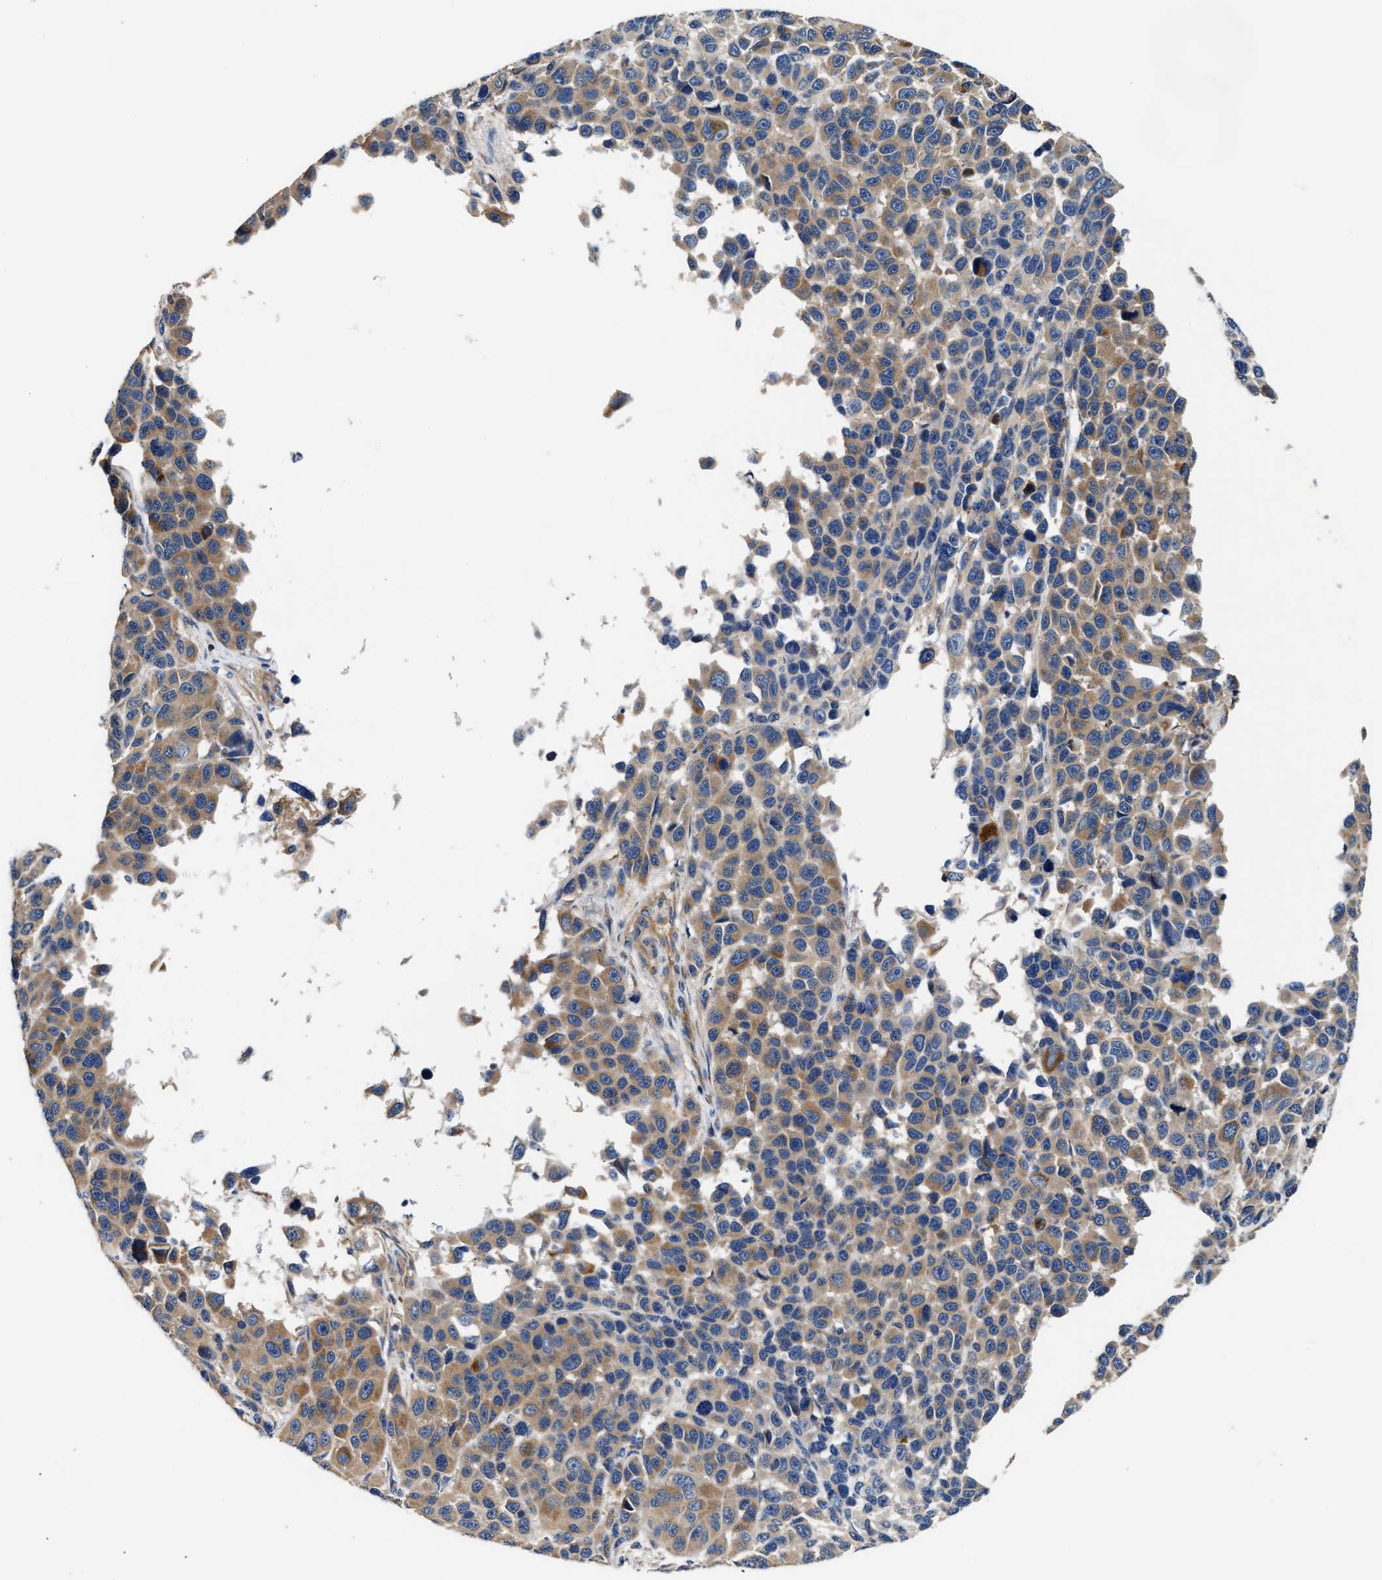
{"staining": {"intensity": "moderate", "quantity": "25%-75%", "location": "cytoplasmic/membranous"}, "tissue": "melanoma", "cell_type": "Tumor cells", "image_type": "cancer", "snomed": [{"axis": "morphology", "description": "Malignant melanoma, NOS"}, {"axis": "topography", "description": "Skin"}], "caption": "Protein expression analysis of malignant melanoma reveals moderate cytoplasmic/membranous positivity in about 25%-75% of tumor cells.", "gene": "TEX2", "patient": {"sex": "male", "age": 53}}